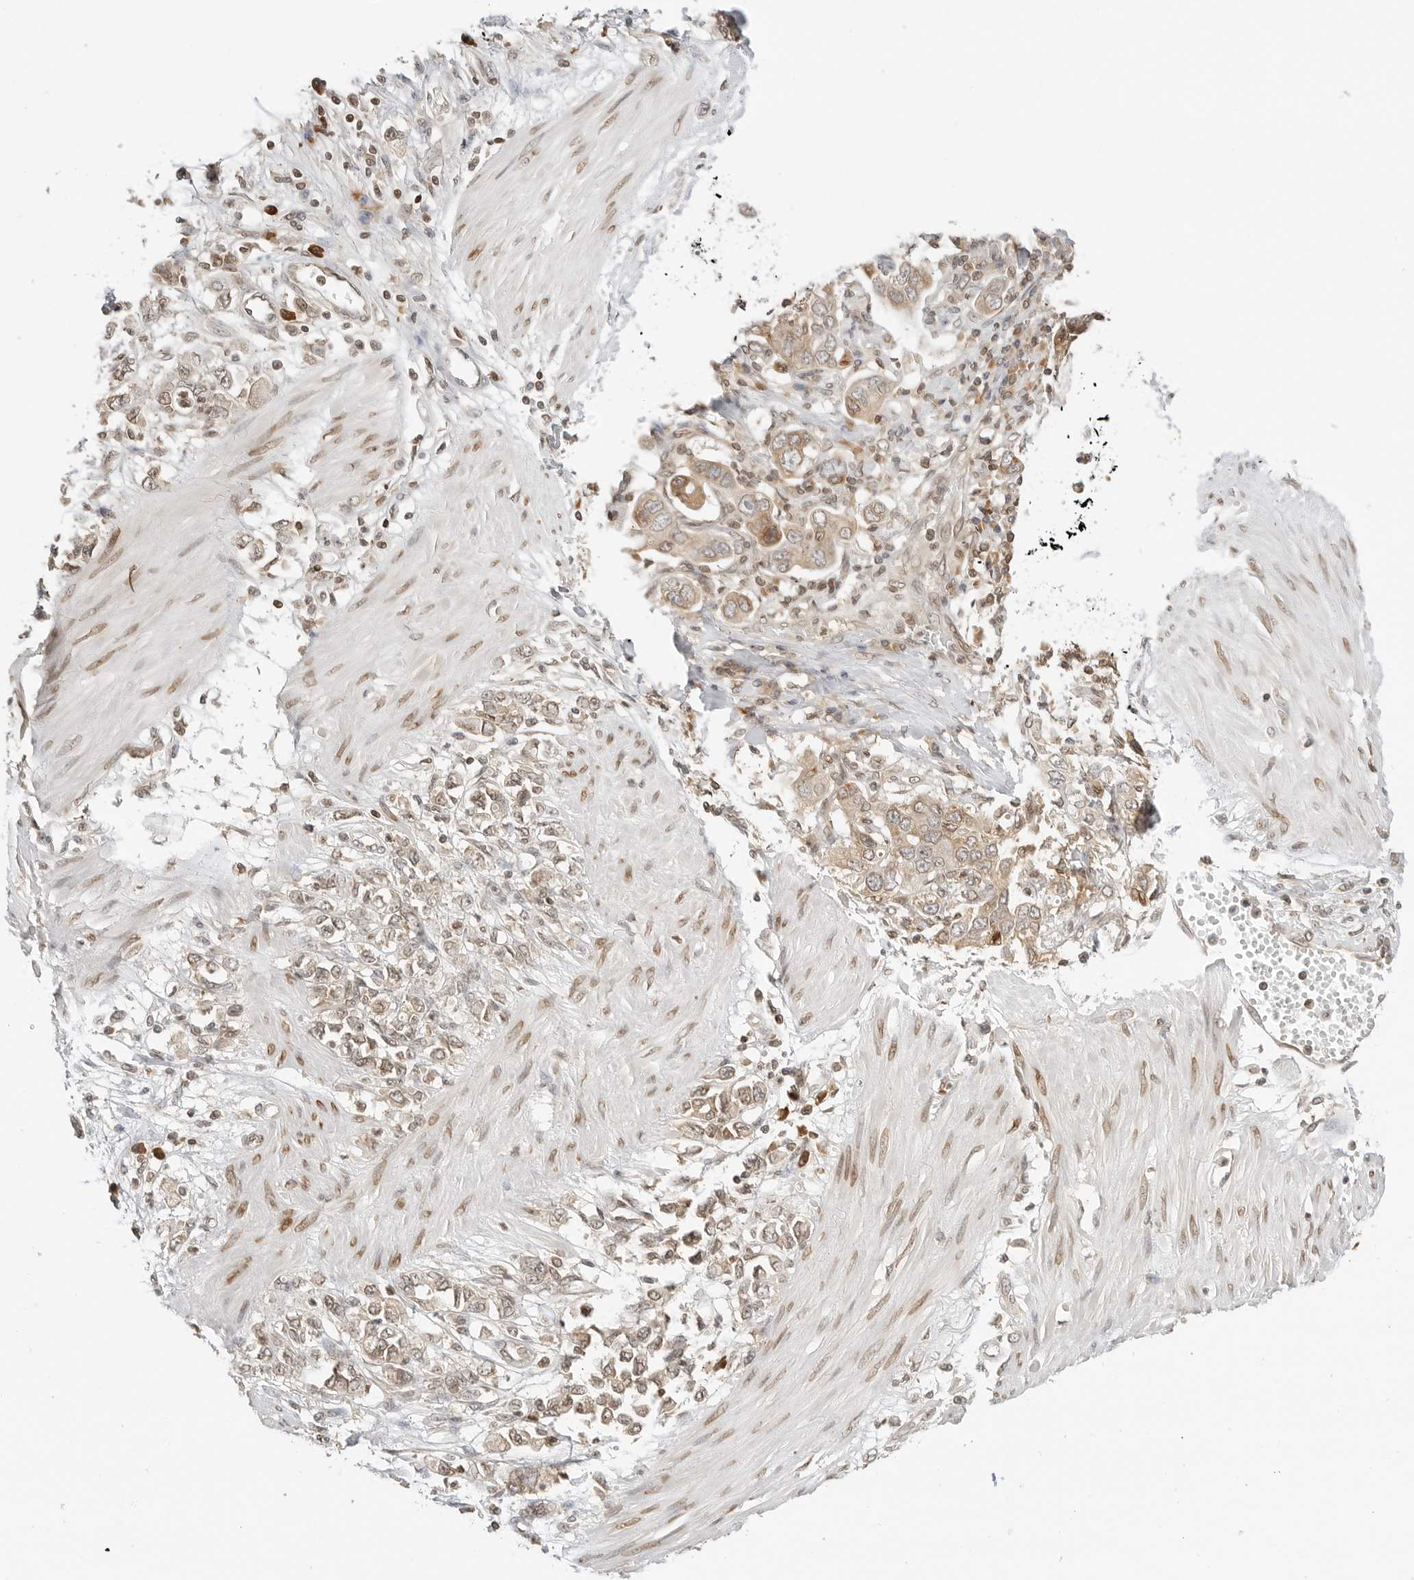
{"staining": {"intensity": "weak", "quantity": ">75%", "location": "cytoplasmic/membranous,nuclear"}, "tissue": "stomach cancer", "cell_type": "Tumor cells", "image_type": "cancer", "snomed": [{"axis": "morphology", "description": "Adenocarcinoma, NOS"}, {"axis": "topography", "description": "Stomach"}], "caption": "Tumor cells exhibit weak cytoplasmic/membranous and nuclear staining in approximately >75% of cells in stomach cancer. The staining is performed using DAB (3,3'-diaminobenzidine) brown chromogen to label protein expression. The nuclei are counter-stained blue using hematoxylin.", "gene": "POLH", "patient": {"sex": "female", "age": 76}}